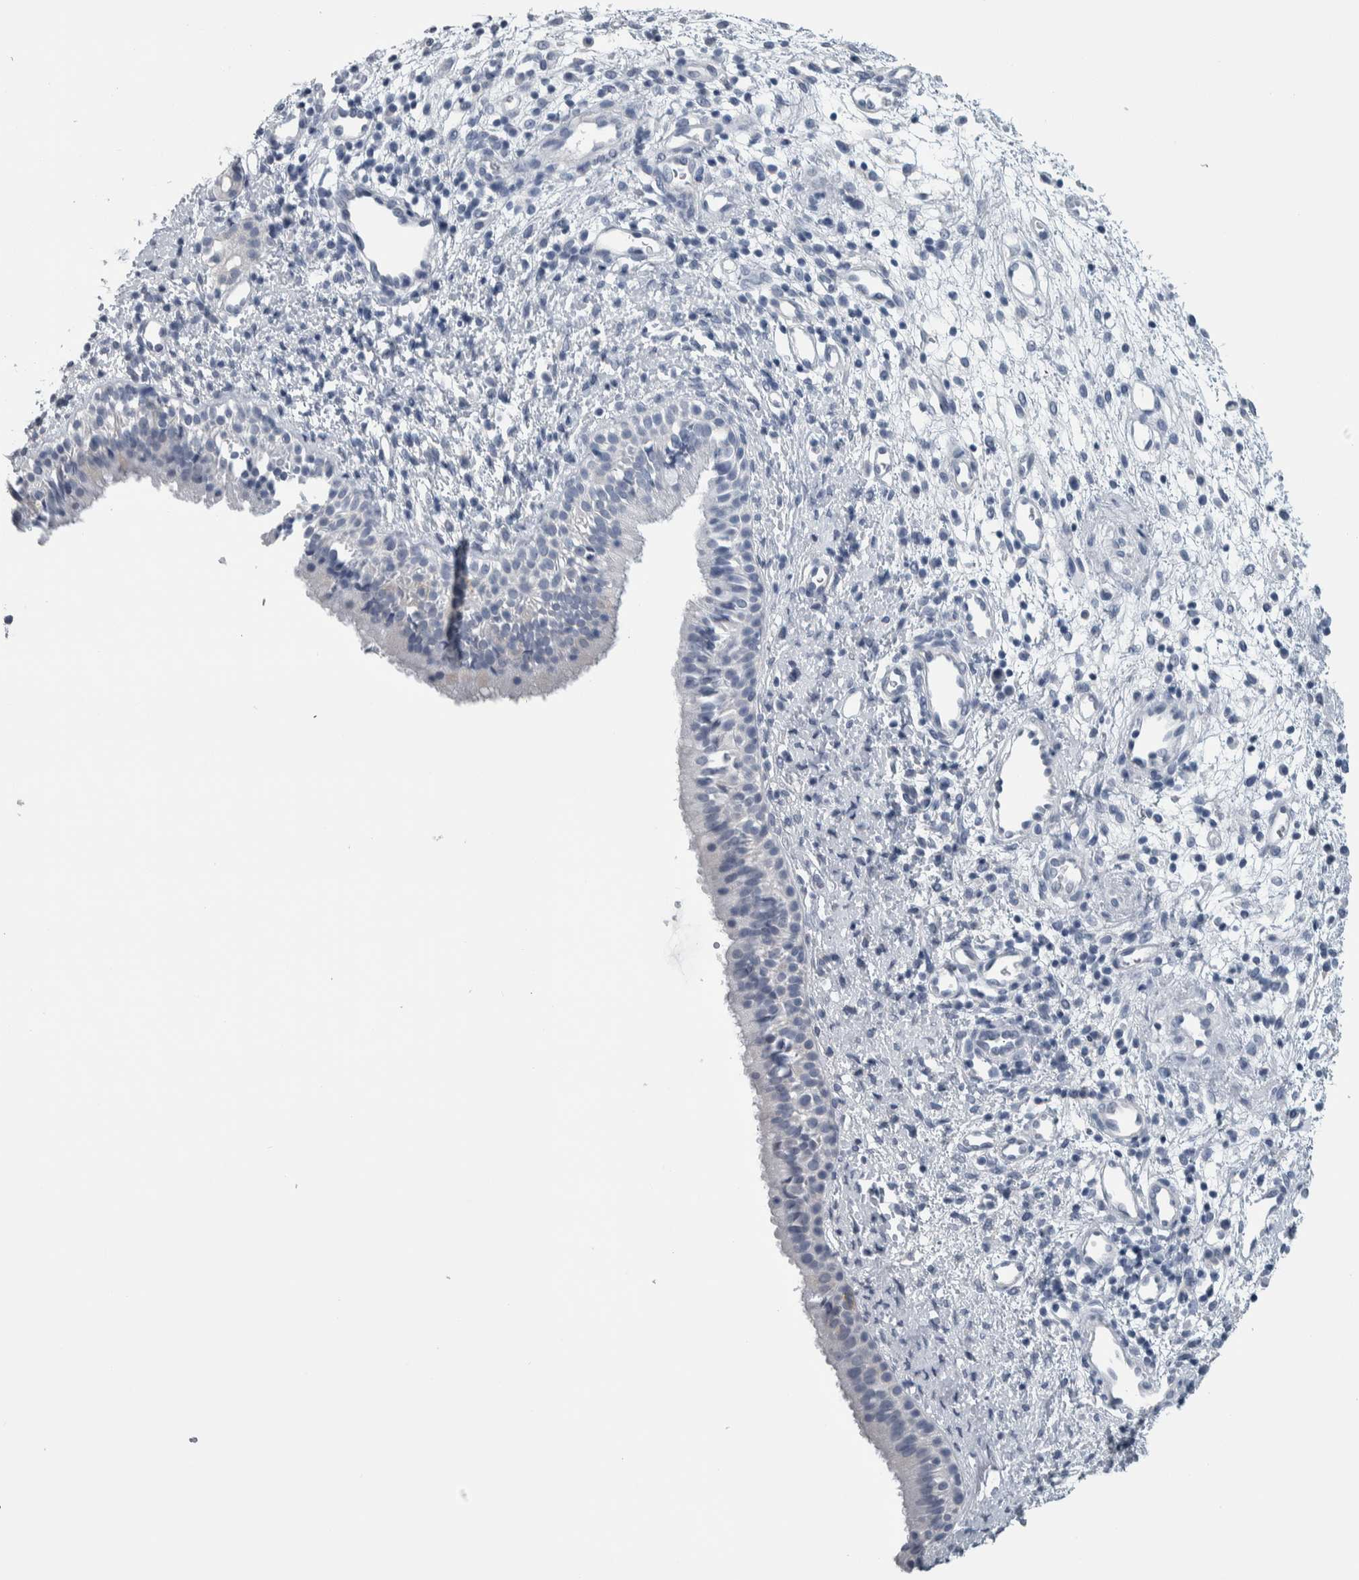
{"staining": {"intensity": "negative", "quantity": "none", "location": "none"}, "tissue": "nasopharynx", "cell_type": "Respiratory epithelial cells", "image_type": "normal", "snomed": [{"axis": "morphology", "description": "Normal tissue, NOS"}, {"axis": "topography", "description": "Nasopharynx"}], "caption": "Immunohistochemistry of normal human nasopharynx reveals no positivity in respiratory epithelial cells. (DAB immunohistochemistry (IHC), high magnification).", "gene": "CDH17", "patient": {"sex": "male", "age": 22}}